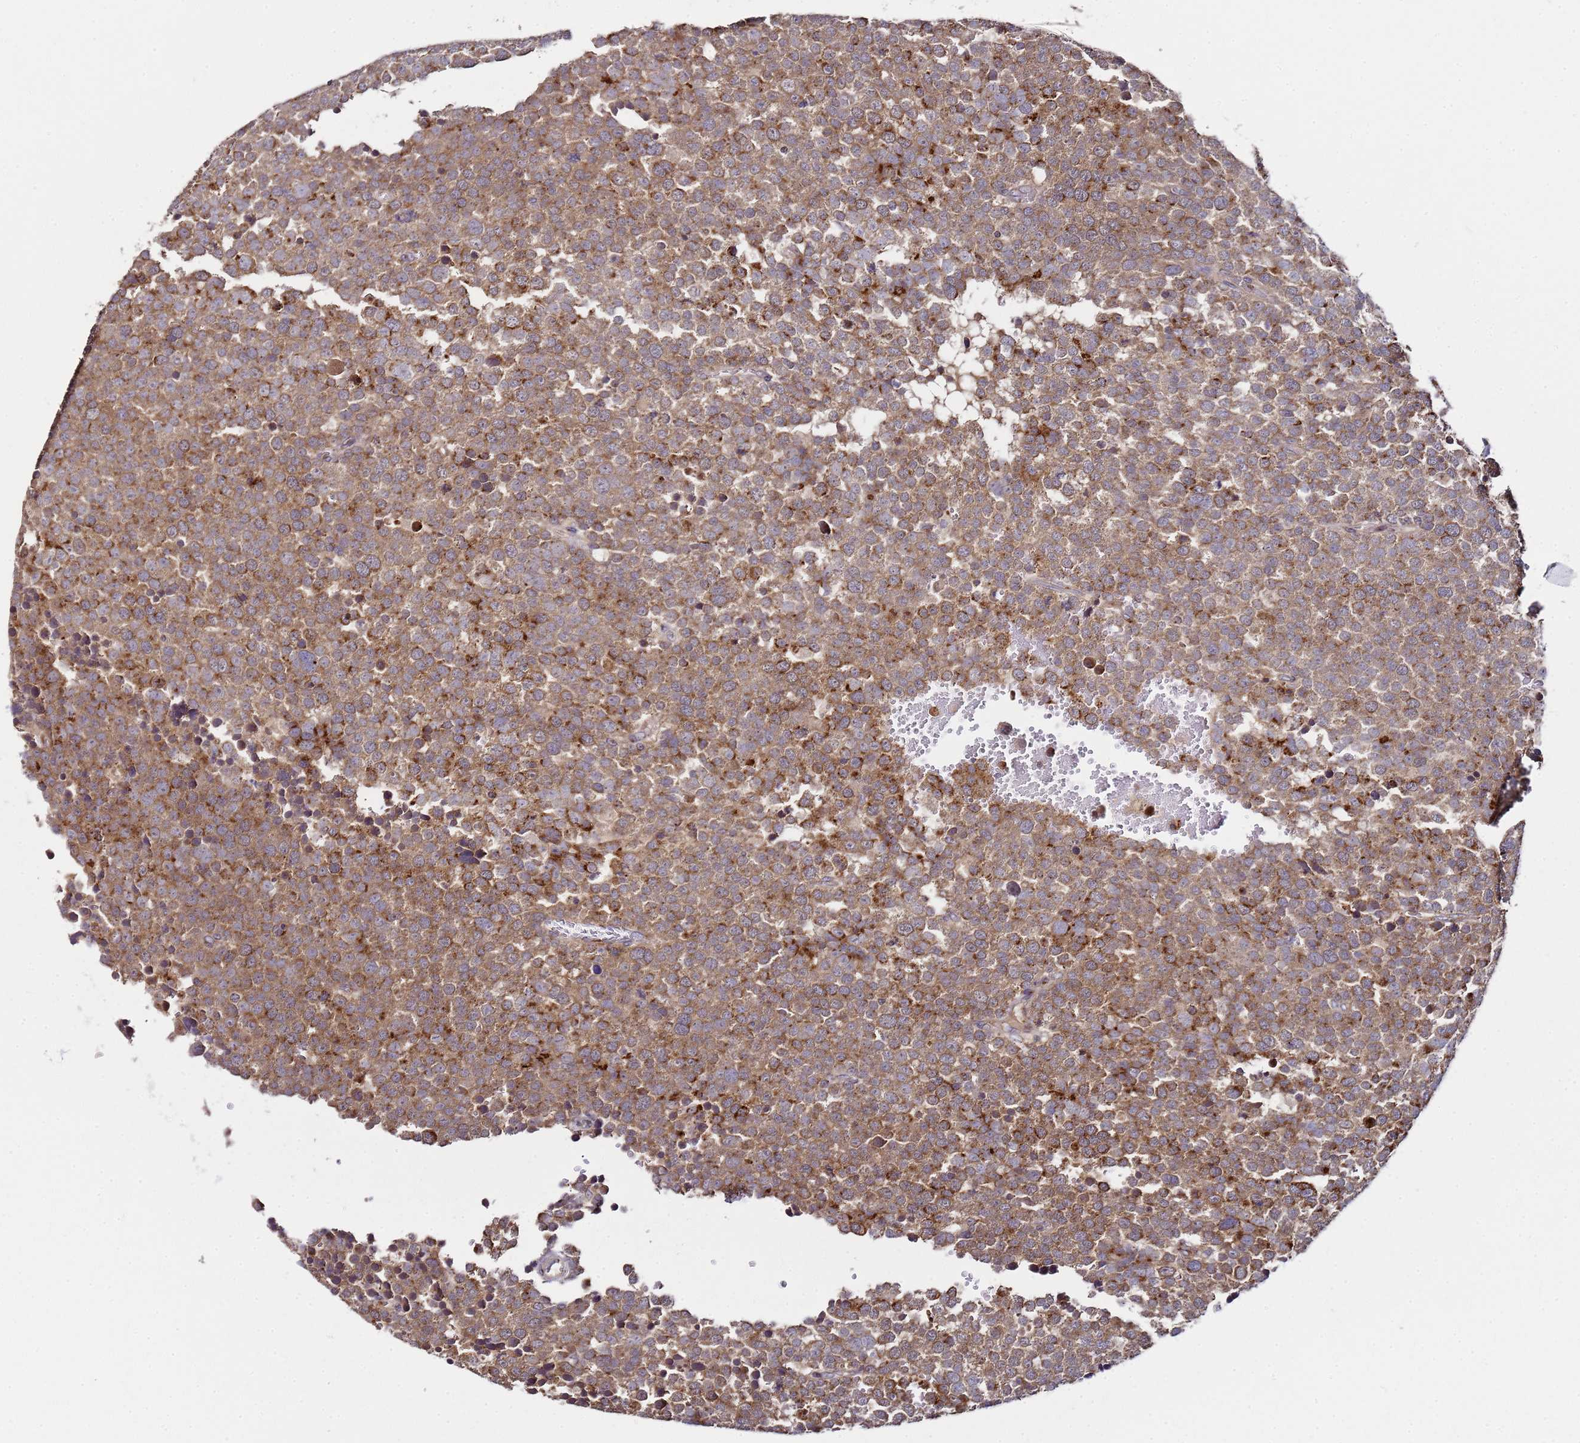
{"staining": {"intensity": "moderate", "quantity": ">75%", "location": "cytoplasmic/membranous"}, "tissue": "testis cancer", "cell_type": "Tumor cells", "image_type": "cancer", "snomed": [{"axis": "morphology", "description": "Seminoma, NOS"}, {"axis": "topography", "description": "Testis"}], "caption": "Moderate cytoplasmic/membranous staining is seen in about >75% of tumor cells in seminoma (testis).", "gene": "MRPL49", "patient": {"sex": "male", "age": 71}}